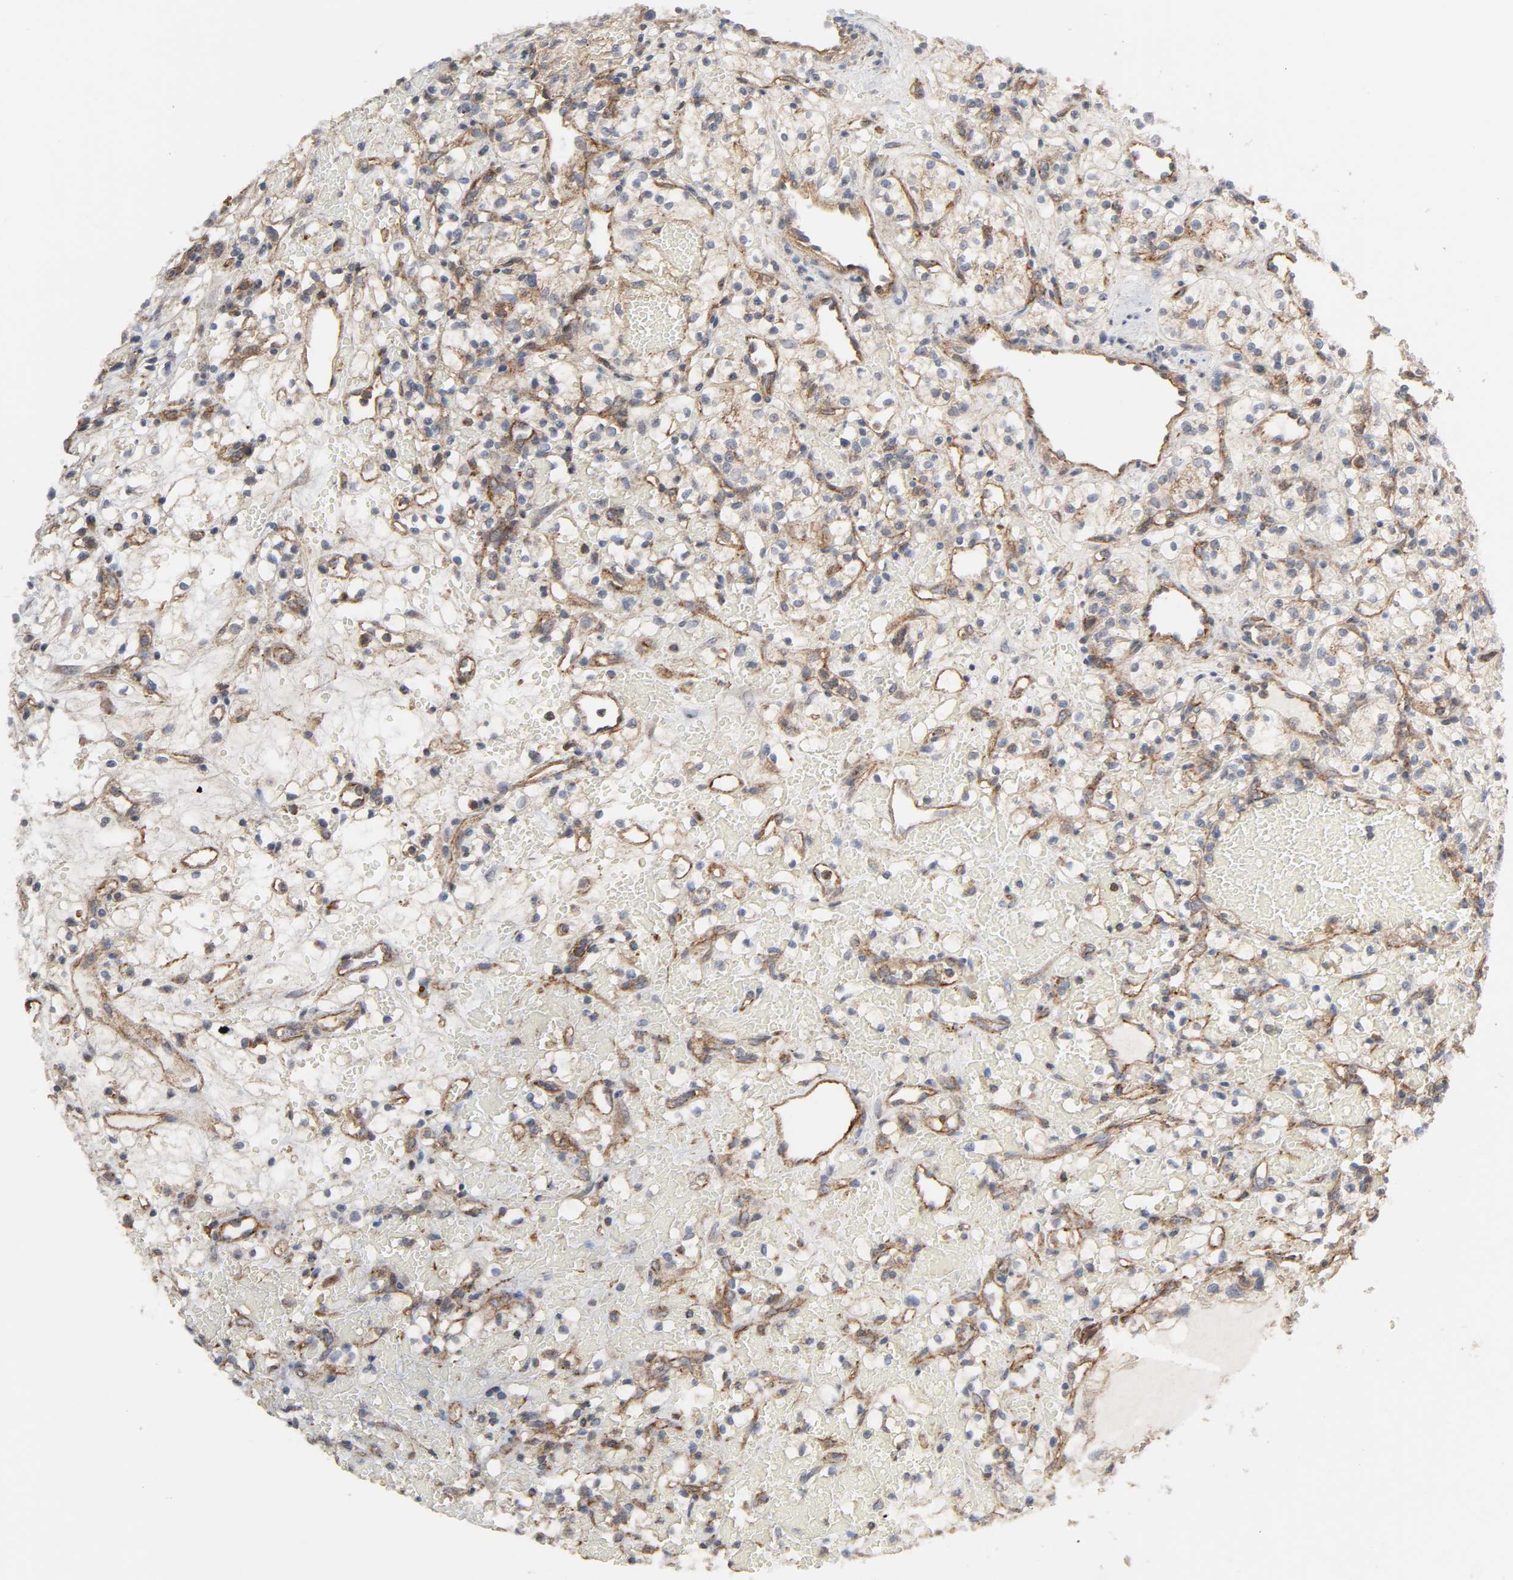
{"staining": {"intensity": "weak", "quantity": "25%-75%", "location": "cytoplasmic/membranous"}, "tissue": "renal cancer", "cell_type": "Tumor cells", "image_type": "cancer", "snomed": [{"axis": "morphology", "description": "Adenocarcinoma, NOS"}, {"axis": "topography", "description": "Kidney"}], "caption": "Protein staining of adenocarcinoma (renal) tissue exhibits weak cytoplasmic/membranous staining in approximately 25%-75% of tumor cells.", "gene": "SH3GLB1", "patient": {"sex": "female", "age": 60}}